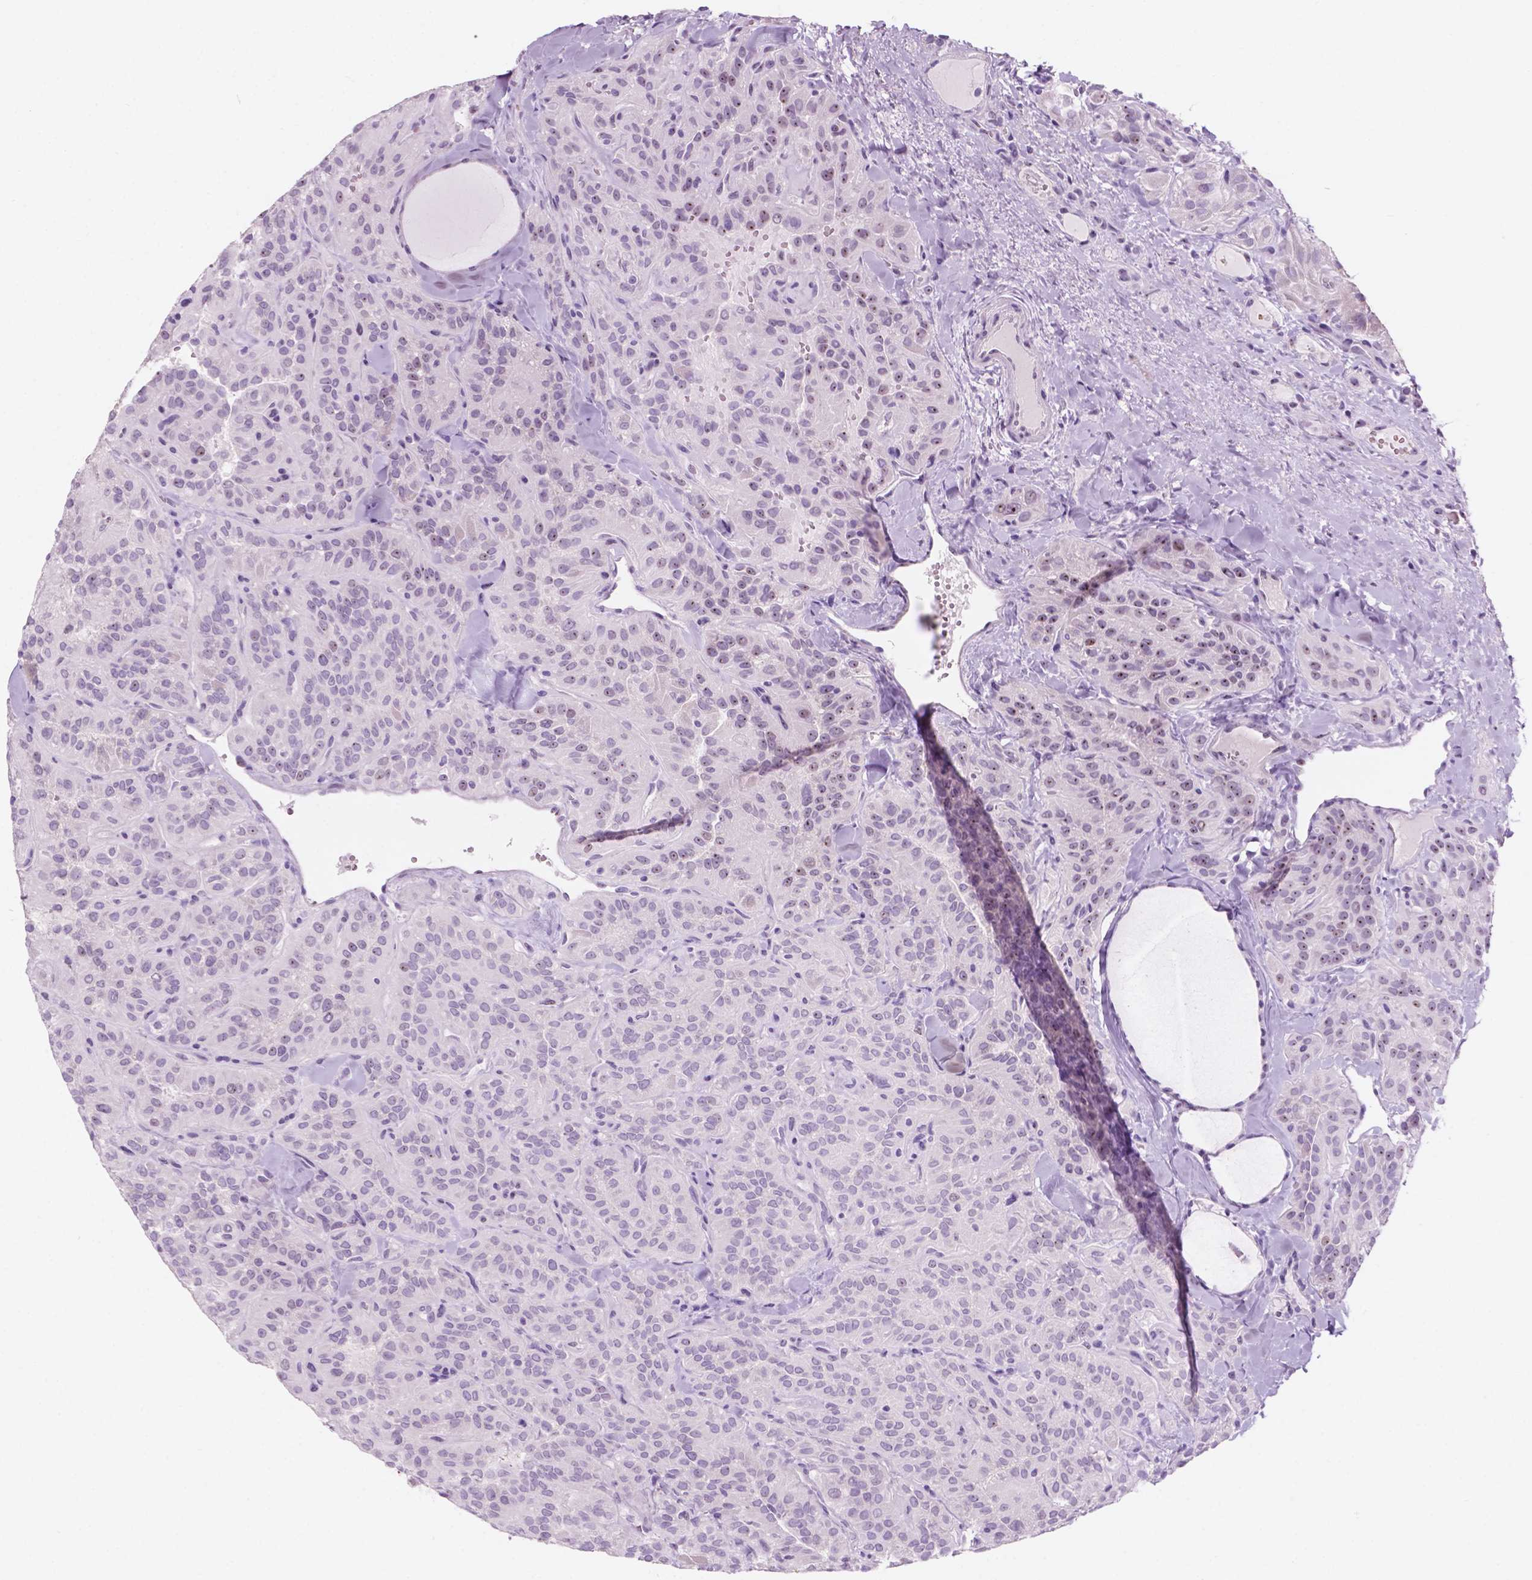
{"staining": {"intensity": "weak", "quantity": "<25%", "location": "nuclear"}, "tissue": "thyroid cancer", "cell_type": "Tumor cells", "image_type": "cancer", "snomed": [{"axis": "morphology", "description": "Papillary adenocarcinoma, NOS"}, {"axis": "topography", "description": "Thyroid gland"}], "caption": "IHC photomicrograph of thyroid papillary adenocarcinoma stained for a protein (brown), which displays no positivity in tumor cells. (Immunohistochemistry (ihc), brightfield microscopy, high magnification).", "gene": "ZNF853", "patient": {"sex": "female", "age": 45}}